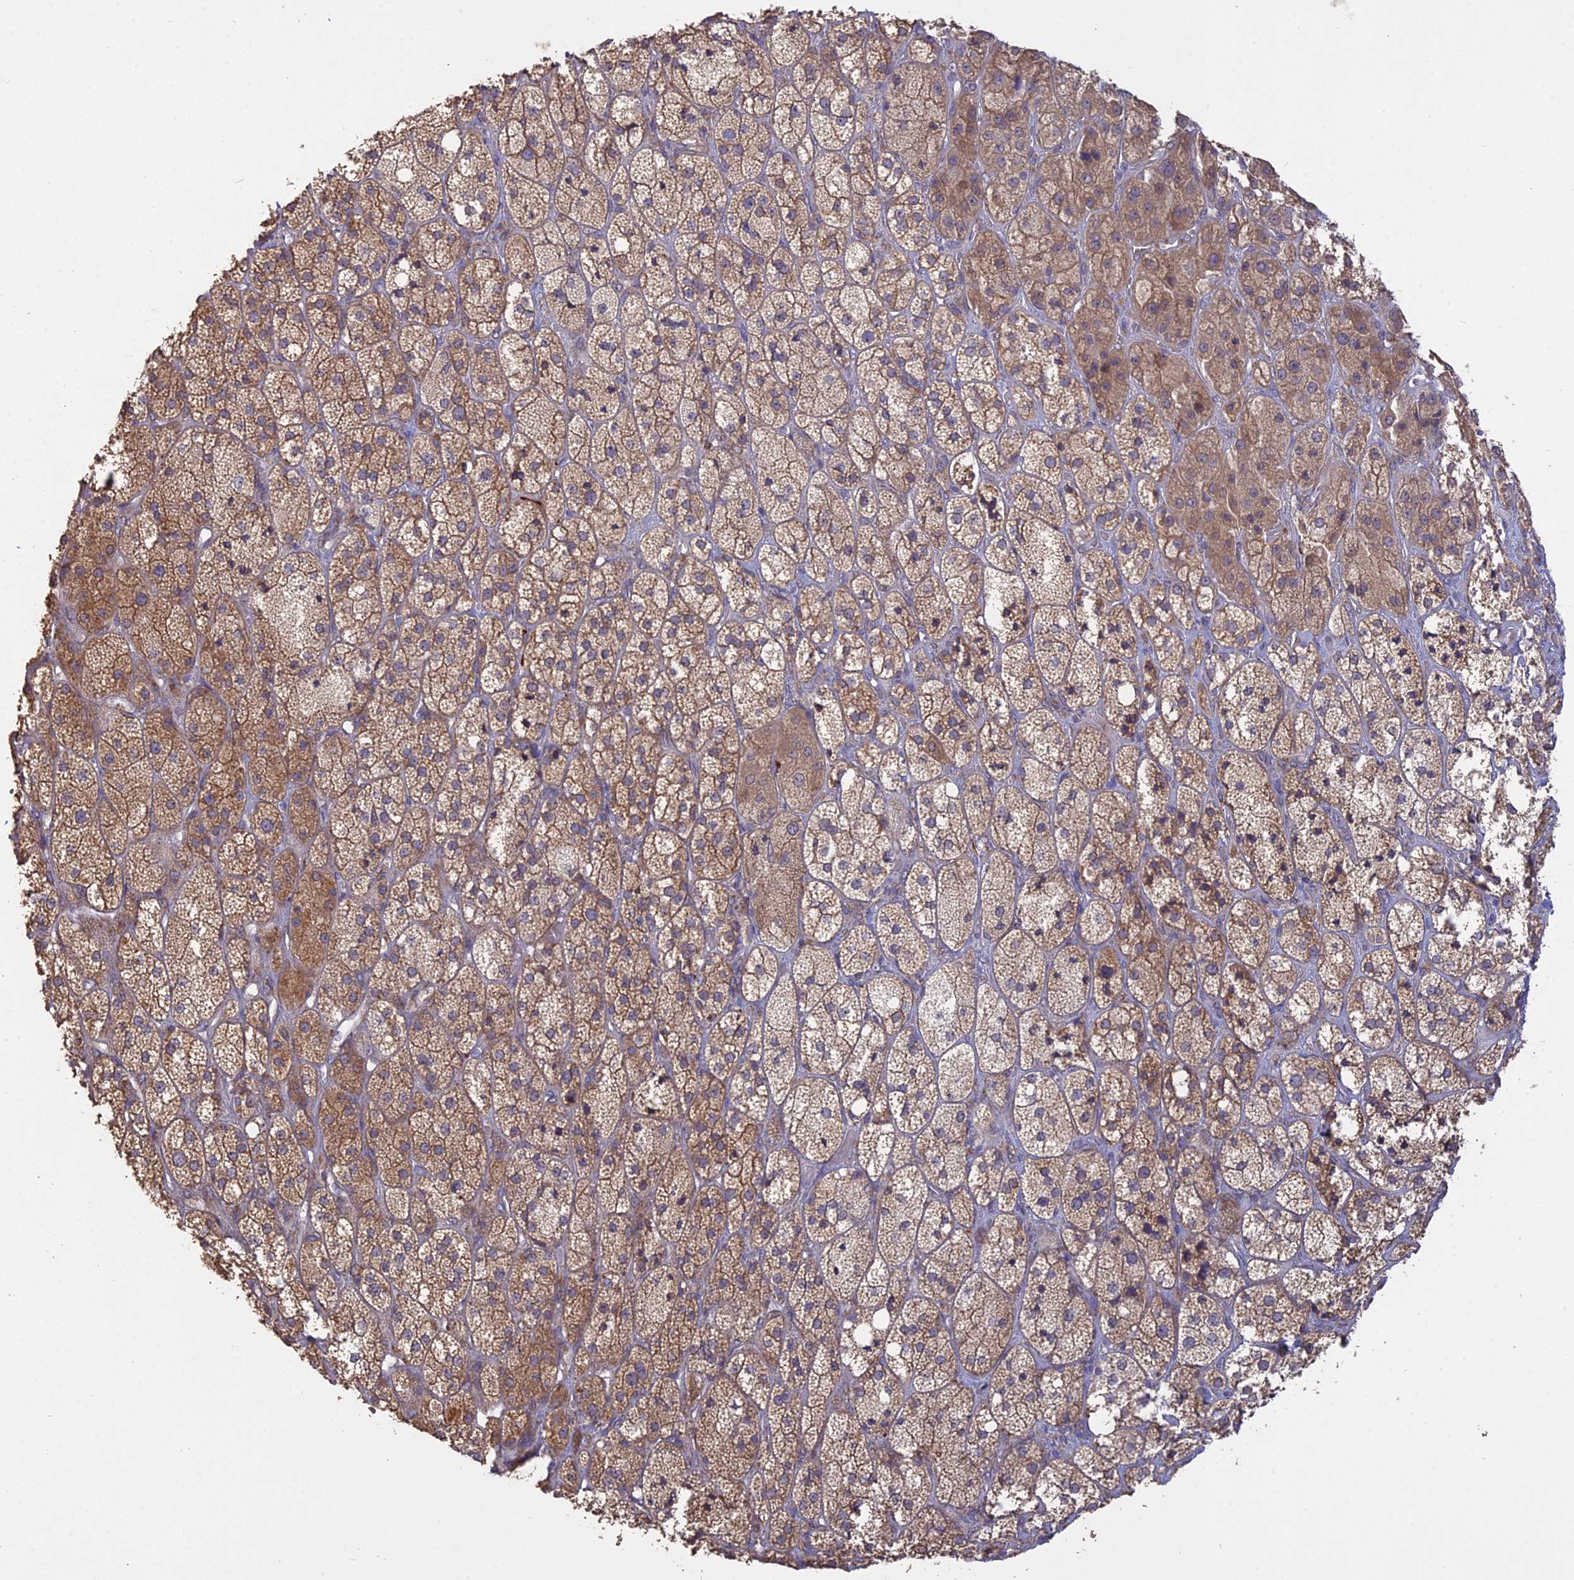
{"staining": {"intensity": "weak", "quantity": ">75%", "location": "cytoplasmic/membranous"}, "tissue": "adrenal gland", "cell_type": "Glandular cells", "image_type": "normal", "snomed": [{"axis": "morphology", "description": "Normal tissue, NOS"}, {"axis": "topography", "description": "Adrenal gland"}], "caption": "Weak cytoplasmic/membranous expression for a protein is appreciated in about >75% of glandular cells of benign adrenal gland using IHC.", "gene": "PPIC", "patient": {"sex": "male", "age": 61}}